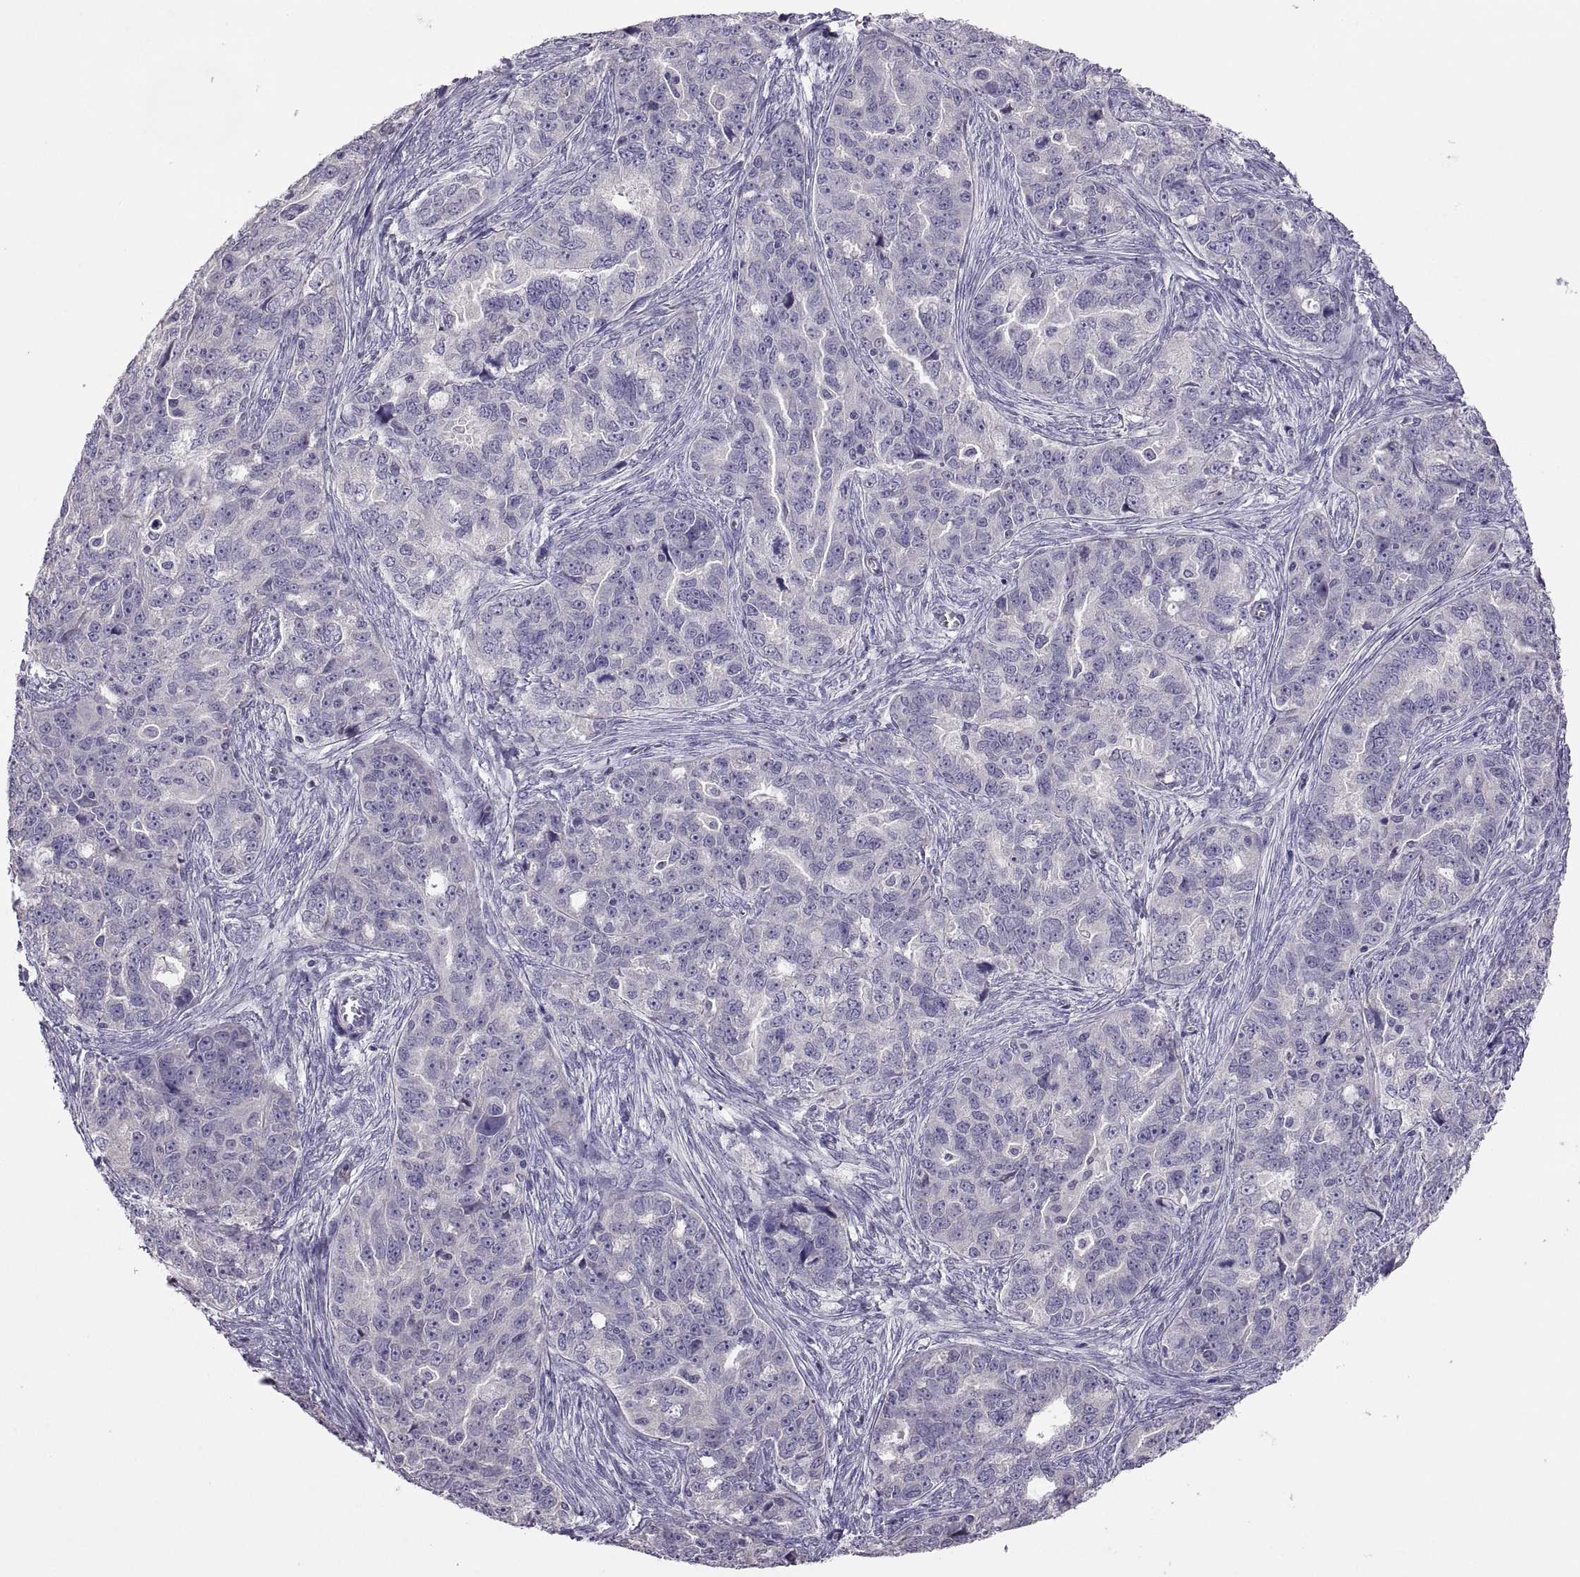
{"staining": {"intensity": "negative", "quantity": "none", "location": "none"}, "tissue": "ovarian cancer", "cell_type": "Tumor cells", "image_type": "cancer", "snomed": [{"axis": "morphology", "description": "Cystadenocarcinoma, serous, NOS"}, {"axis": "topography", "description": "Ovary"}], "caption": "Tumor cells are negative for protein expression in human ovarian cancer.", "gene": "TBX19", "patient": {"sex": "female", "age": 51}}